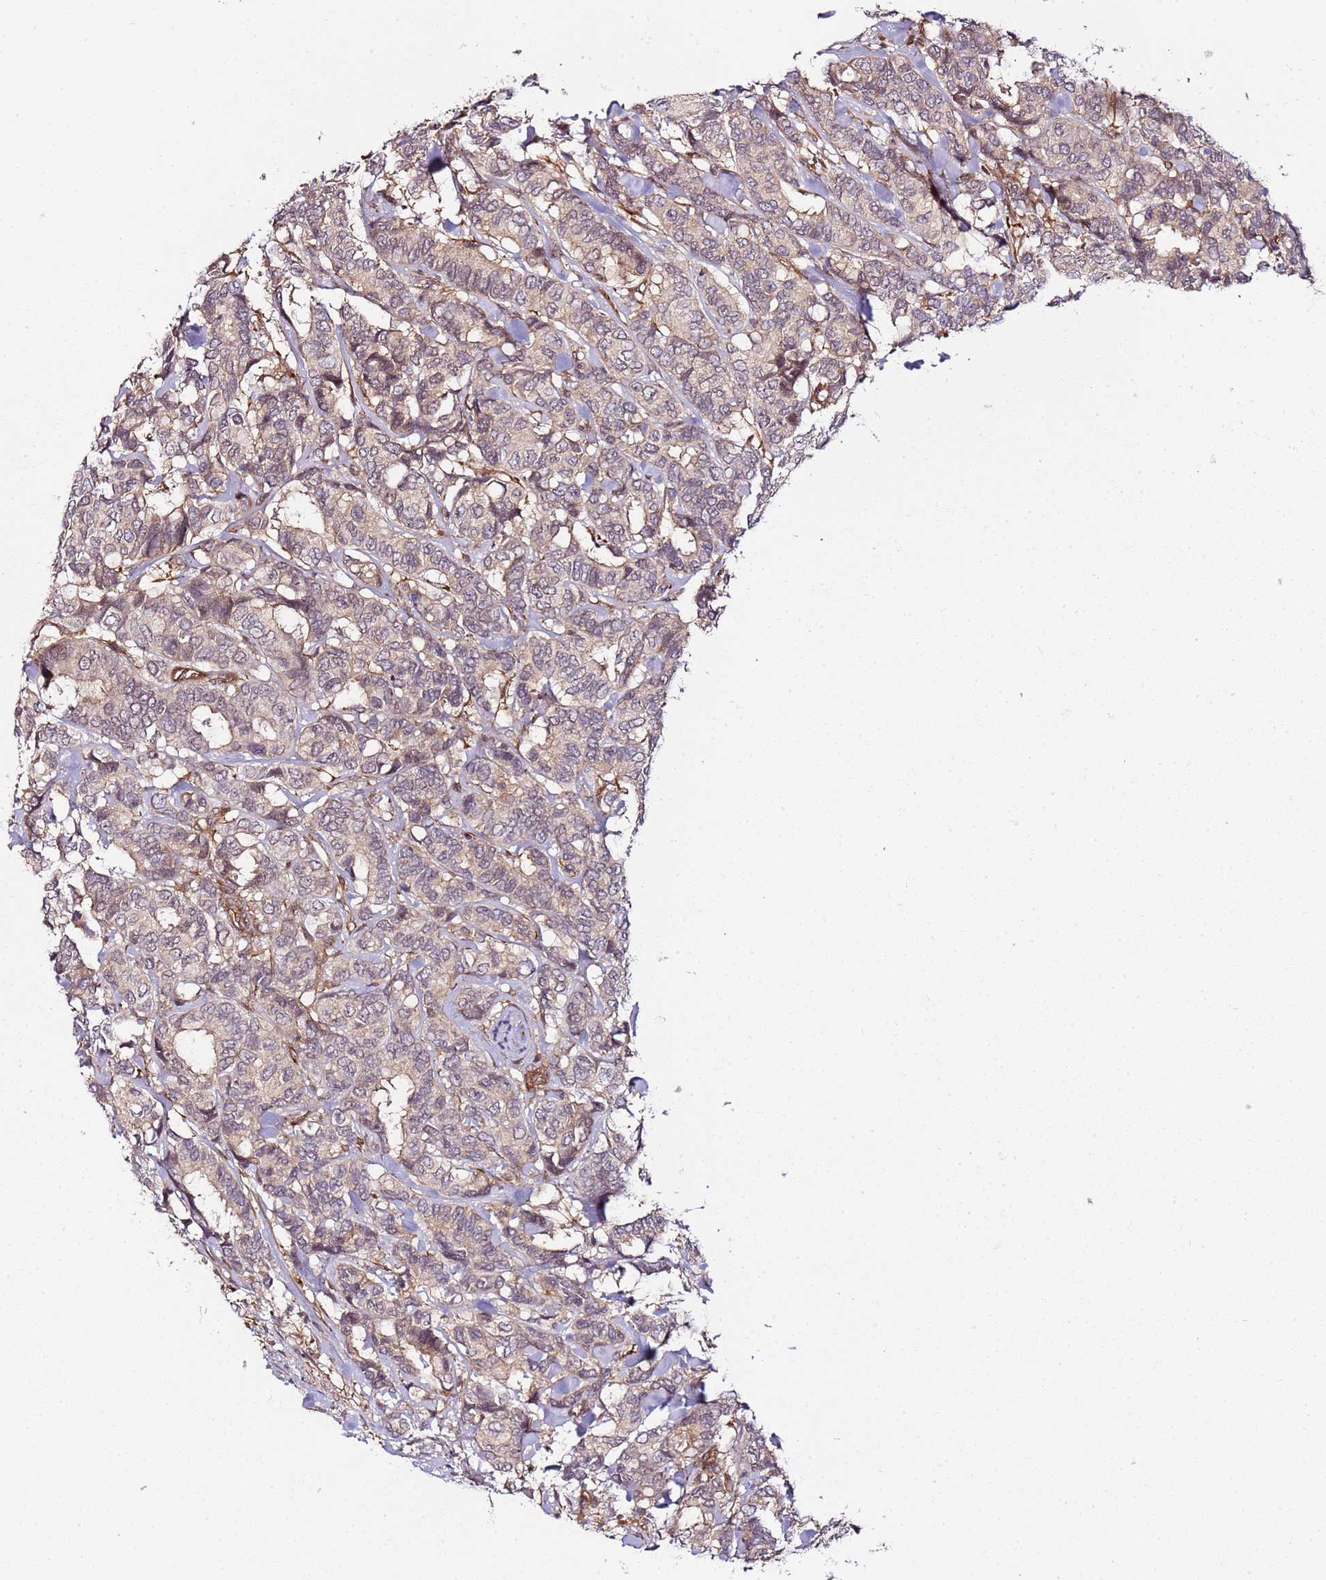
{"staining": {"intensity": "weak", "quantity": "<25%", "location": "cytoplasmic/membranous"}, "tissue": "breast cancer", "cell_type": "Tumor cells", "image_type": "cancer", "snomed": [{"axis": "morphology", "description": "Duct carcinoma"}, {"axis": "topography", "description": "Breast"}], "caption": "Tumor cells show no significant positivity in breast cancer.", "gene": "CCNYL1", "patient": {"sex": "female", "age": 87}}